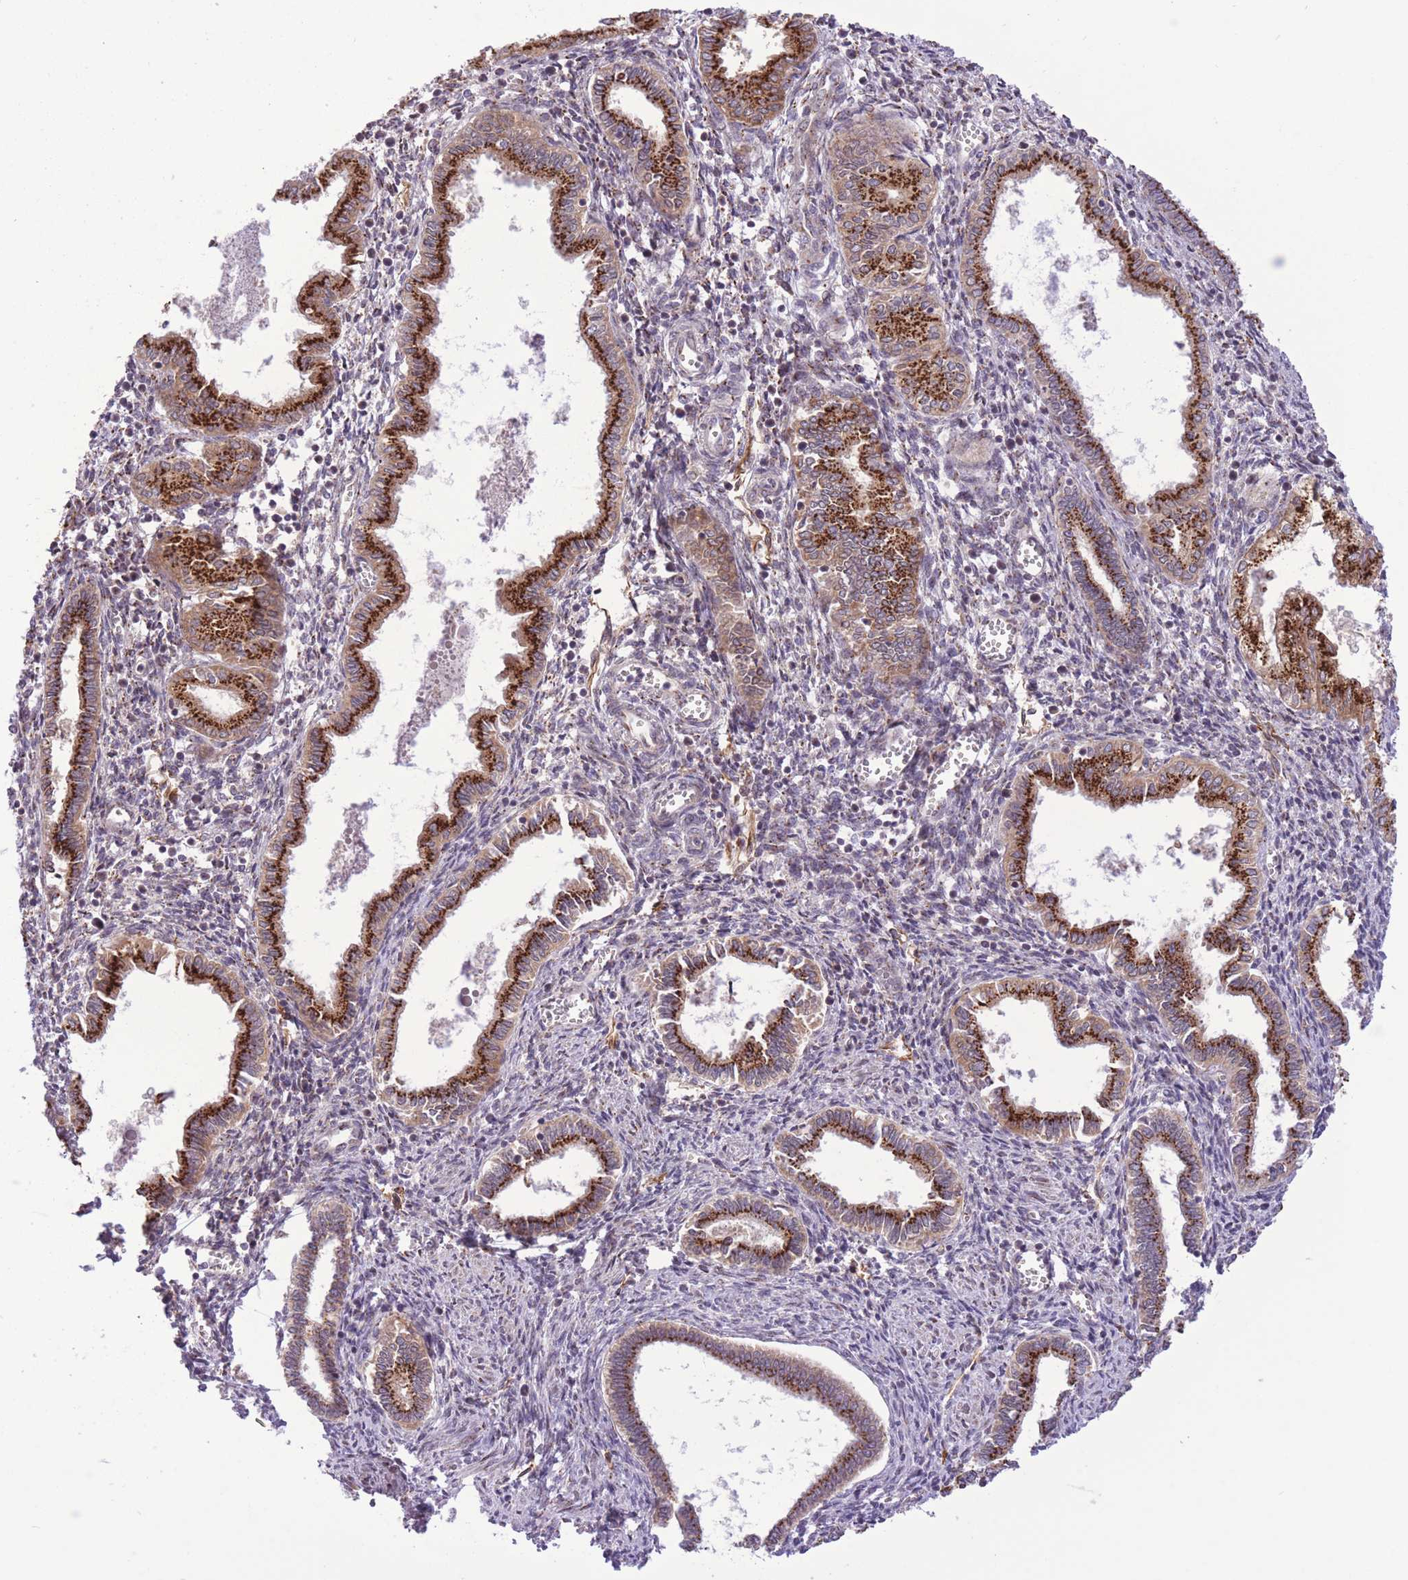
{"staining": {"intensity": "moderate", "quantity": "25%-75%", "location": "cytoplasmic/membranous"}, "tissue": "endometrium", "cell_type": "Cells in endometrial stroma", "image_type": "normal", "snomed": [{"axis": "morphology", "description": "Normal tissue, NOS"}, {"axis": "topography", "description": "Endometrium"}], "caption": "Human endometrium stained with a brown dye demonstrates moderate cytoplasmic/membranous positive staining in approximately 25%-75% of cells in endometrial stroma.", "gene": "ZBED5", "patient": {"sex": "female", "age": 37}}